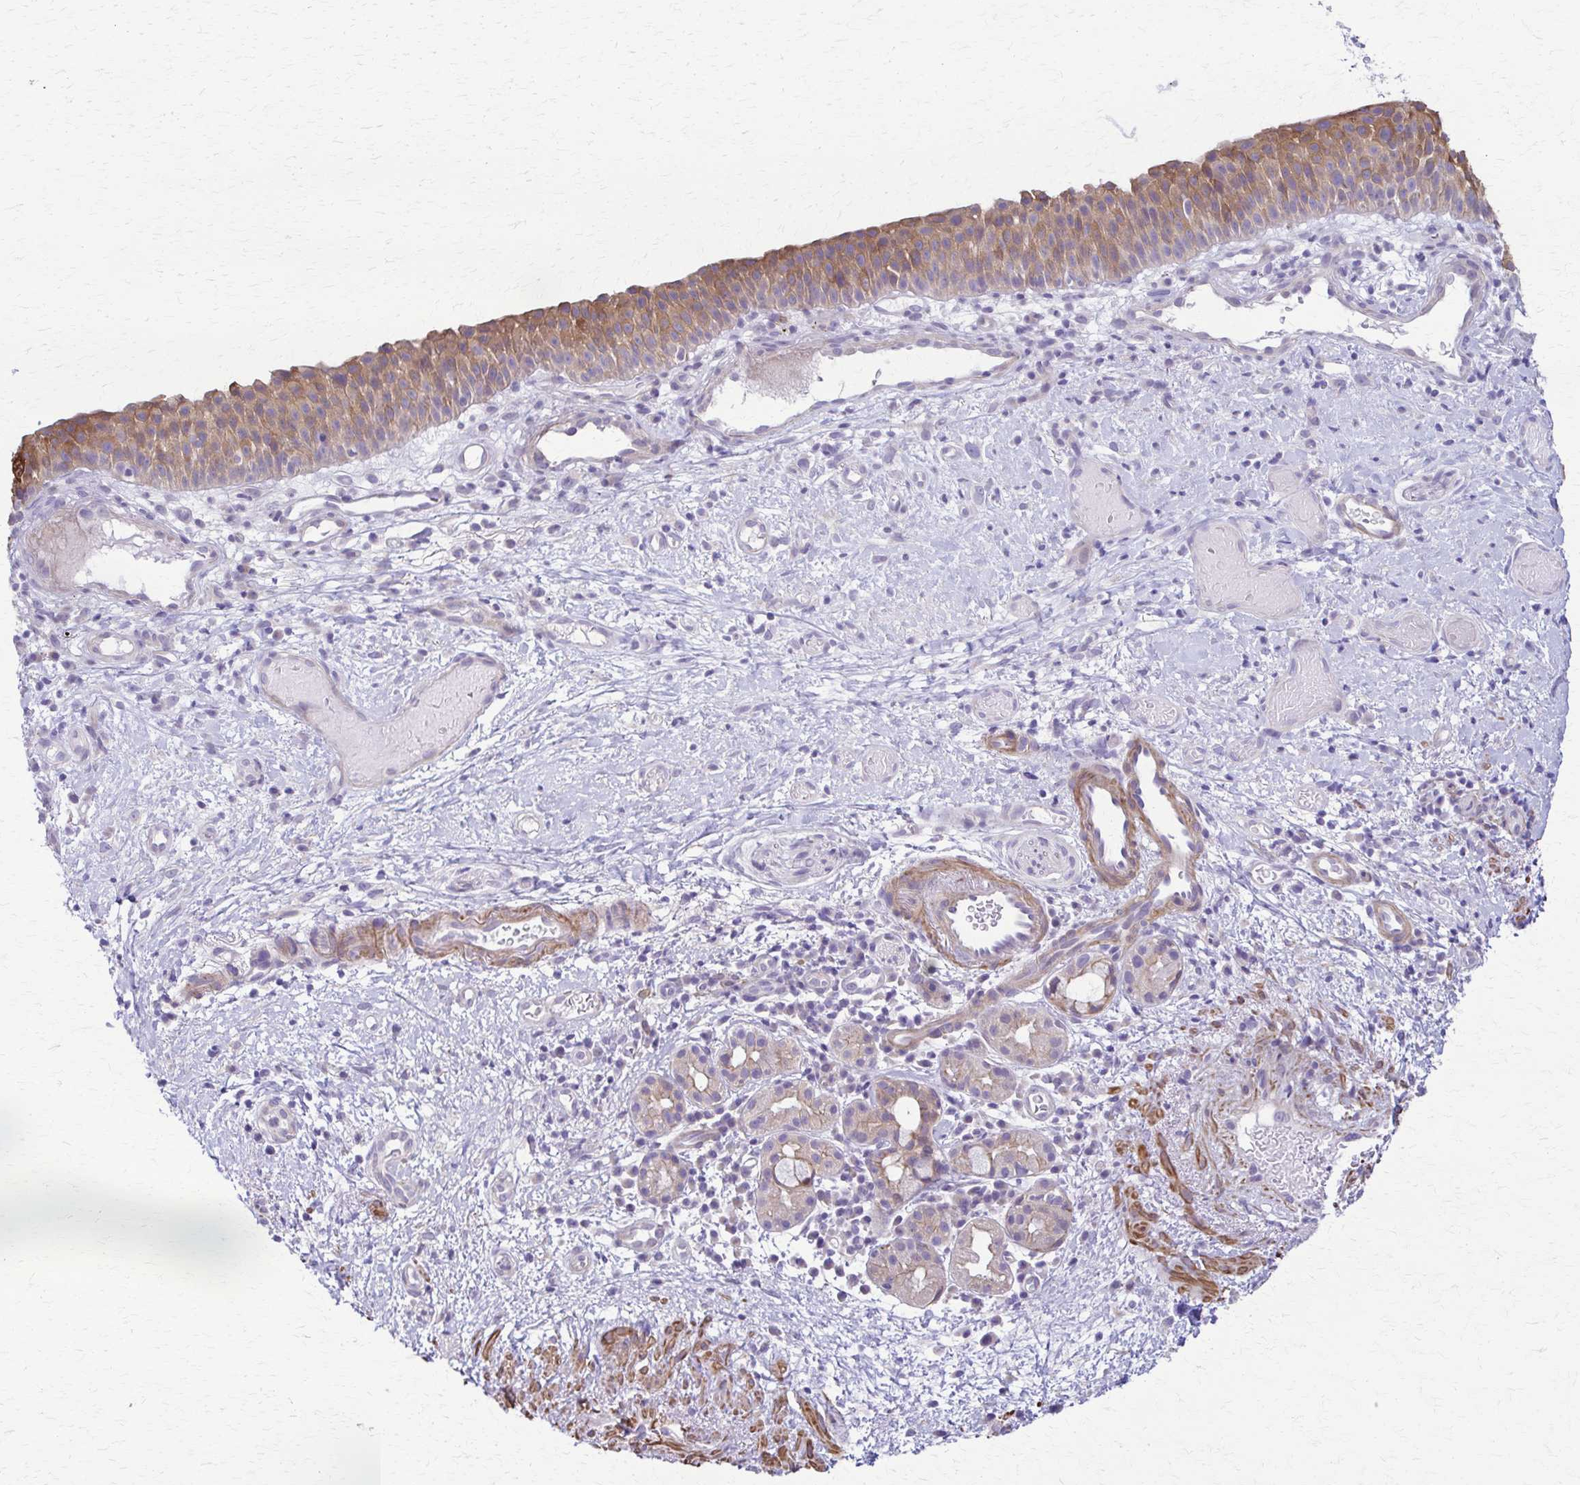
{"staining": {"intensity": "moderate", "quantity": ">75%", "location": "cytoplasmic/membranous"}, "tissue": "nasopharynx", "cell_type": "Respiratory epithelial cells", "image_type": "normal", "snomed": [{"axis": "morphology", "description": "Normal tissue, NOS"}, {"axis": "morphology", "description": "Inflammation, NOS"}, {"axis": "topography", "description": "Nasopharynx"}], "caption": "Immunohistochemical staining of benign nasopharynx exhibits medium levels of moderate cytoplasmic/membranous staining in approximately >75% of respiratory epithelial cells.", "gene": "DSP", "patient": {"sex": "male", "age": 54}}